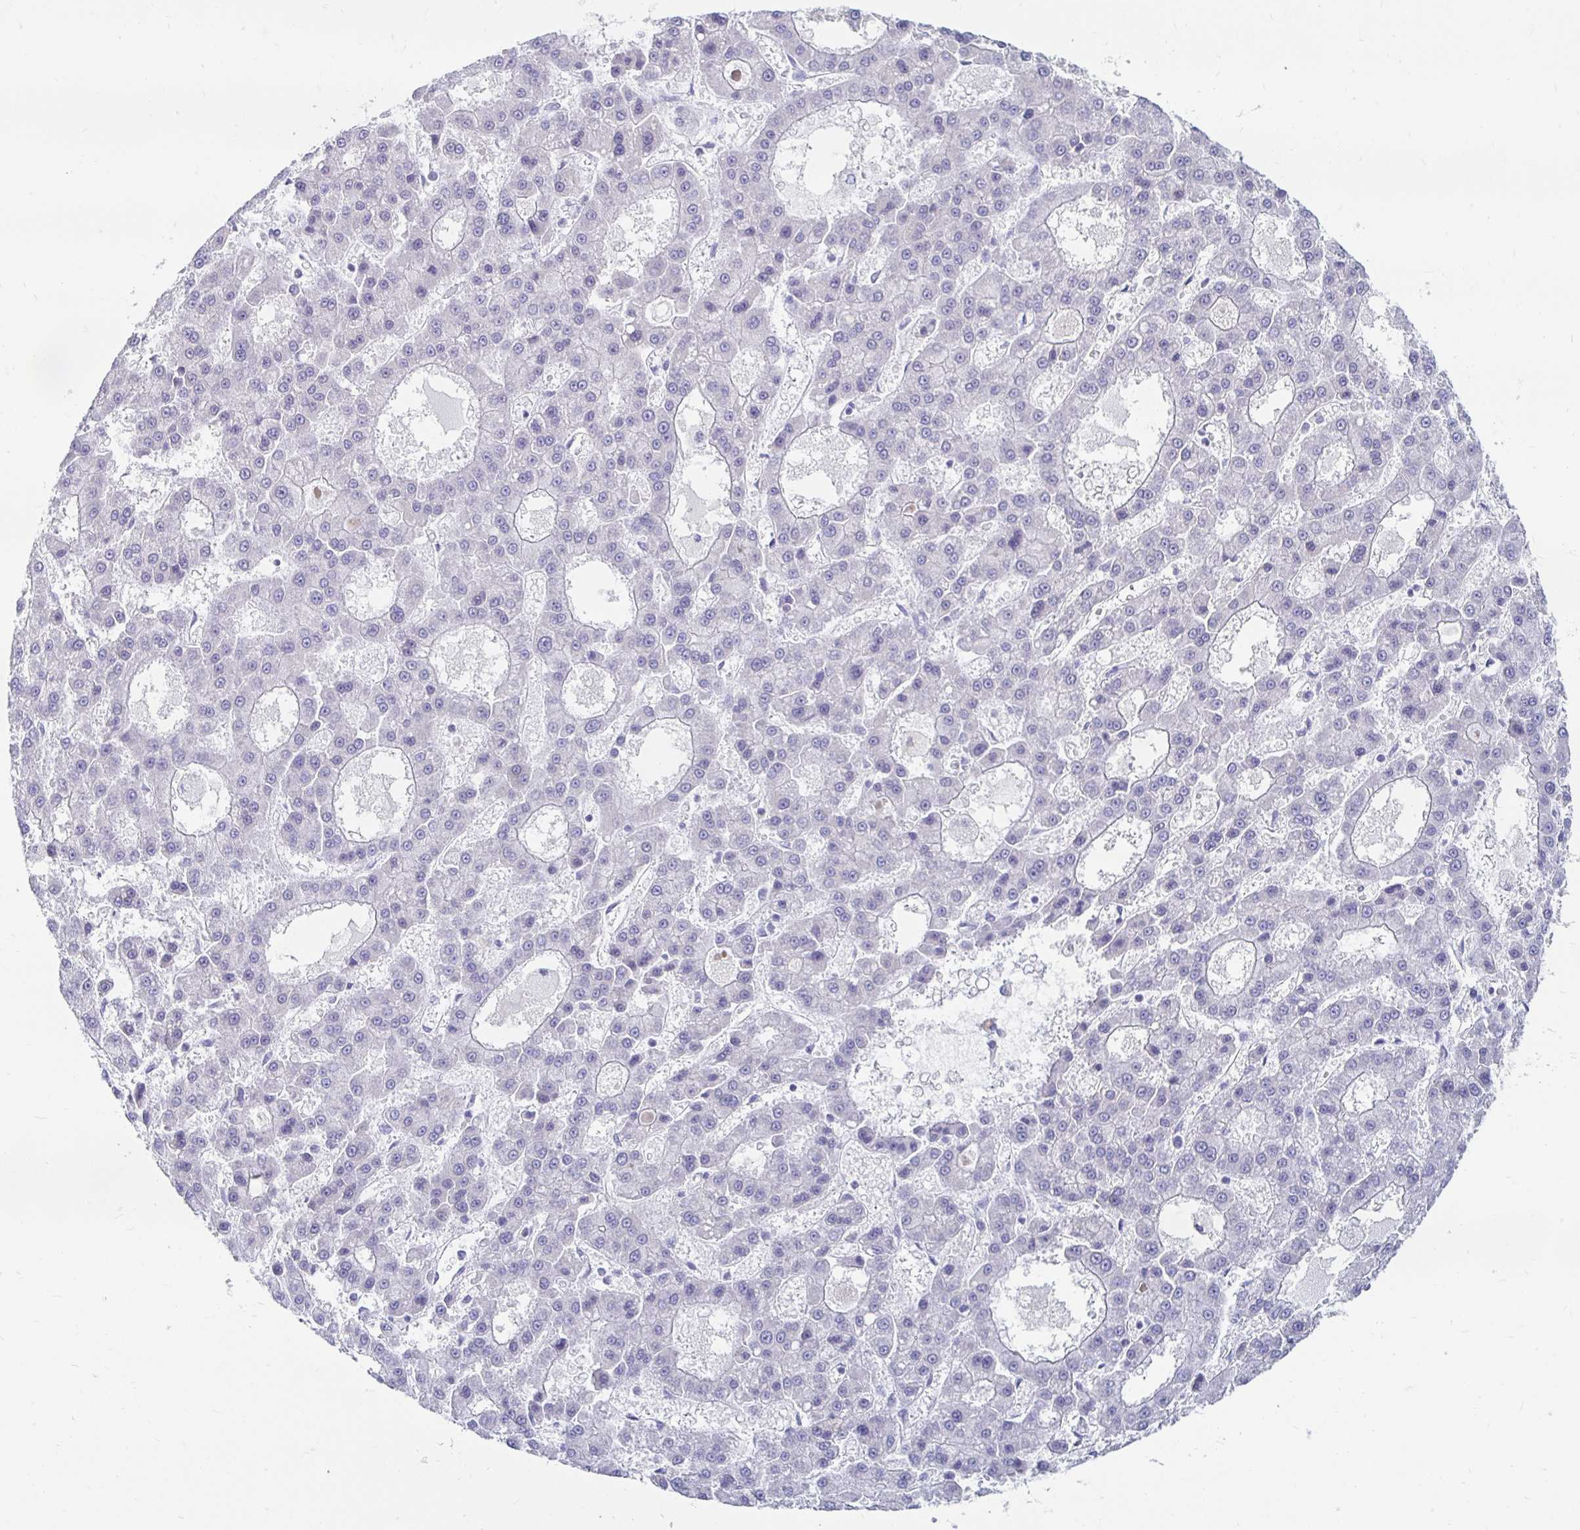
{"staining": {"intensity": "negative", "quantity": "none", "location": "none"}, "tissue": "liver cancer", "cell_type": "Tumor cells", "image_type": "cancer", "snomed": [{"axis": "morphology", "description": "Carcinoma, Hepatocellular, NOS"}, {"axis": "topography", "description": "Liver"}], "caption": "IHC histopathology image of human liver cancer stained for a protein (brown), which exhibits no positivity in tumor cells.", "gene": "PEG10", "patient": {"sex": "male", "age": 70}}